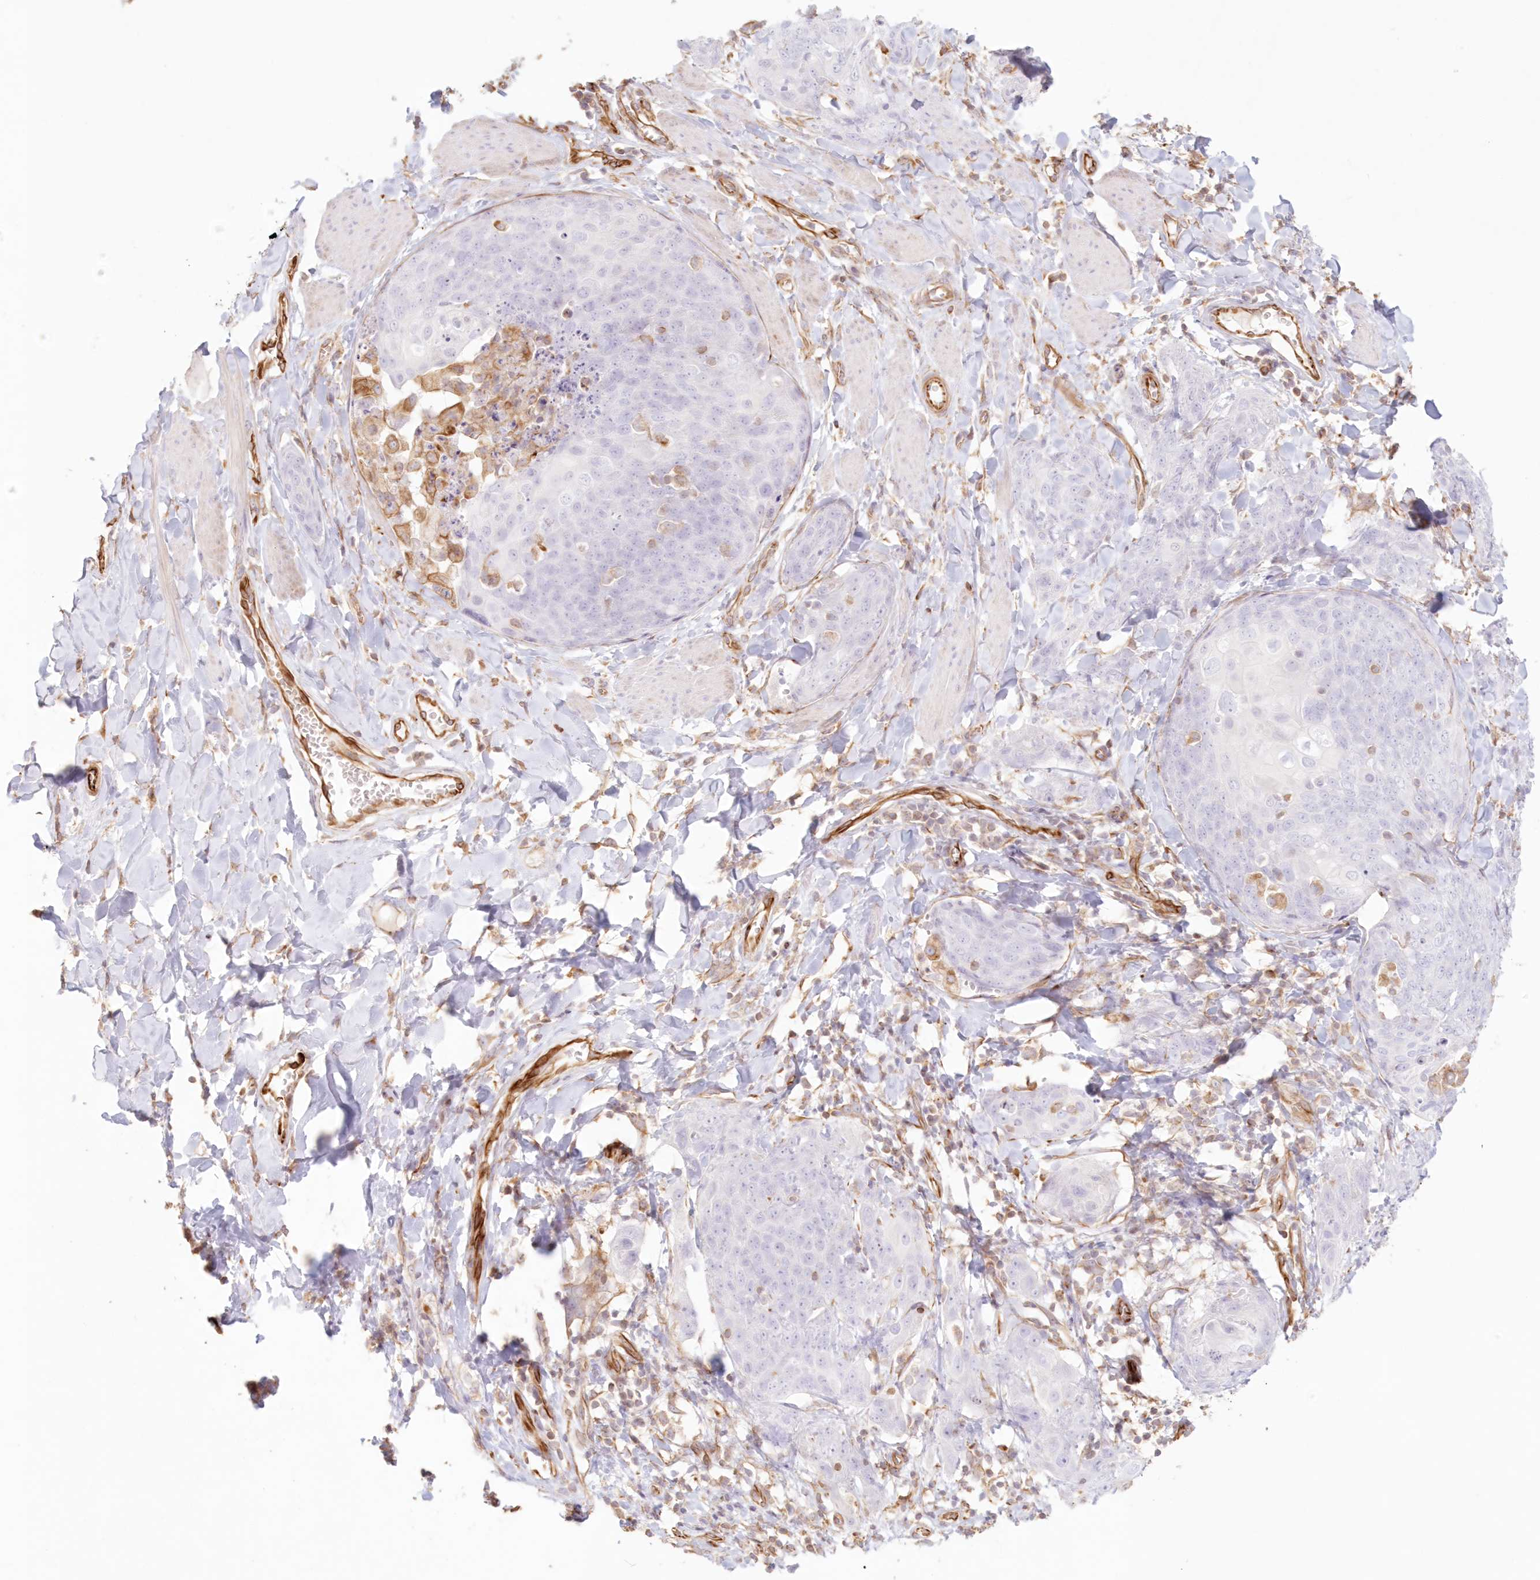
{"staining": {"intensity": "negative", "quantity": "none", "location": "none"}, "tissue": "skin cancer", "cell_type": "Tumor cells", "image_type": "cancer", "snomed": [{"axis": "morphology", "description": "Squamous cell carcinoma, NOS"}, {"axis": "topography", "description": "Skin"}, {"axis": "topography", "description": "Vulva"}], "caption": "This is a image of immunohistochemistry staining of squamous cell carcinoma (skin), which shows no positivity in tumor cells.", "gene": "DMRTB1", "patient": {"sex": "female", "age": 85}}